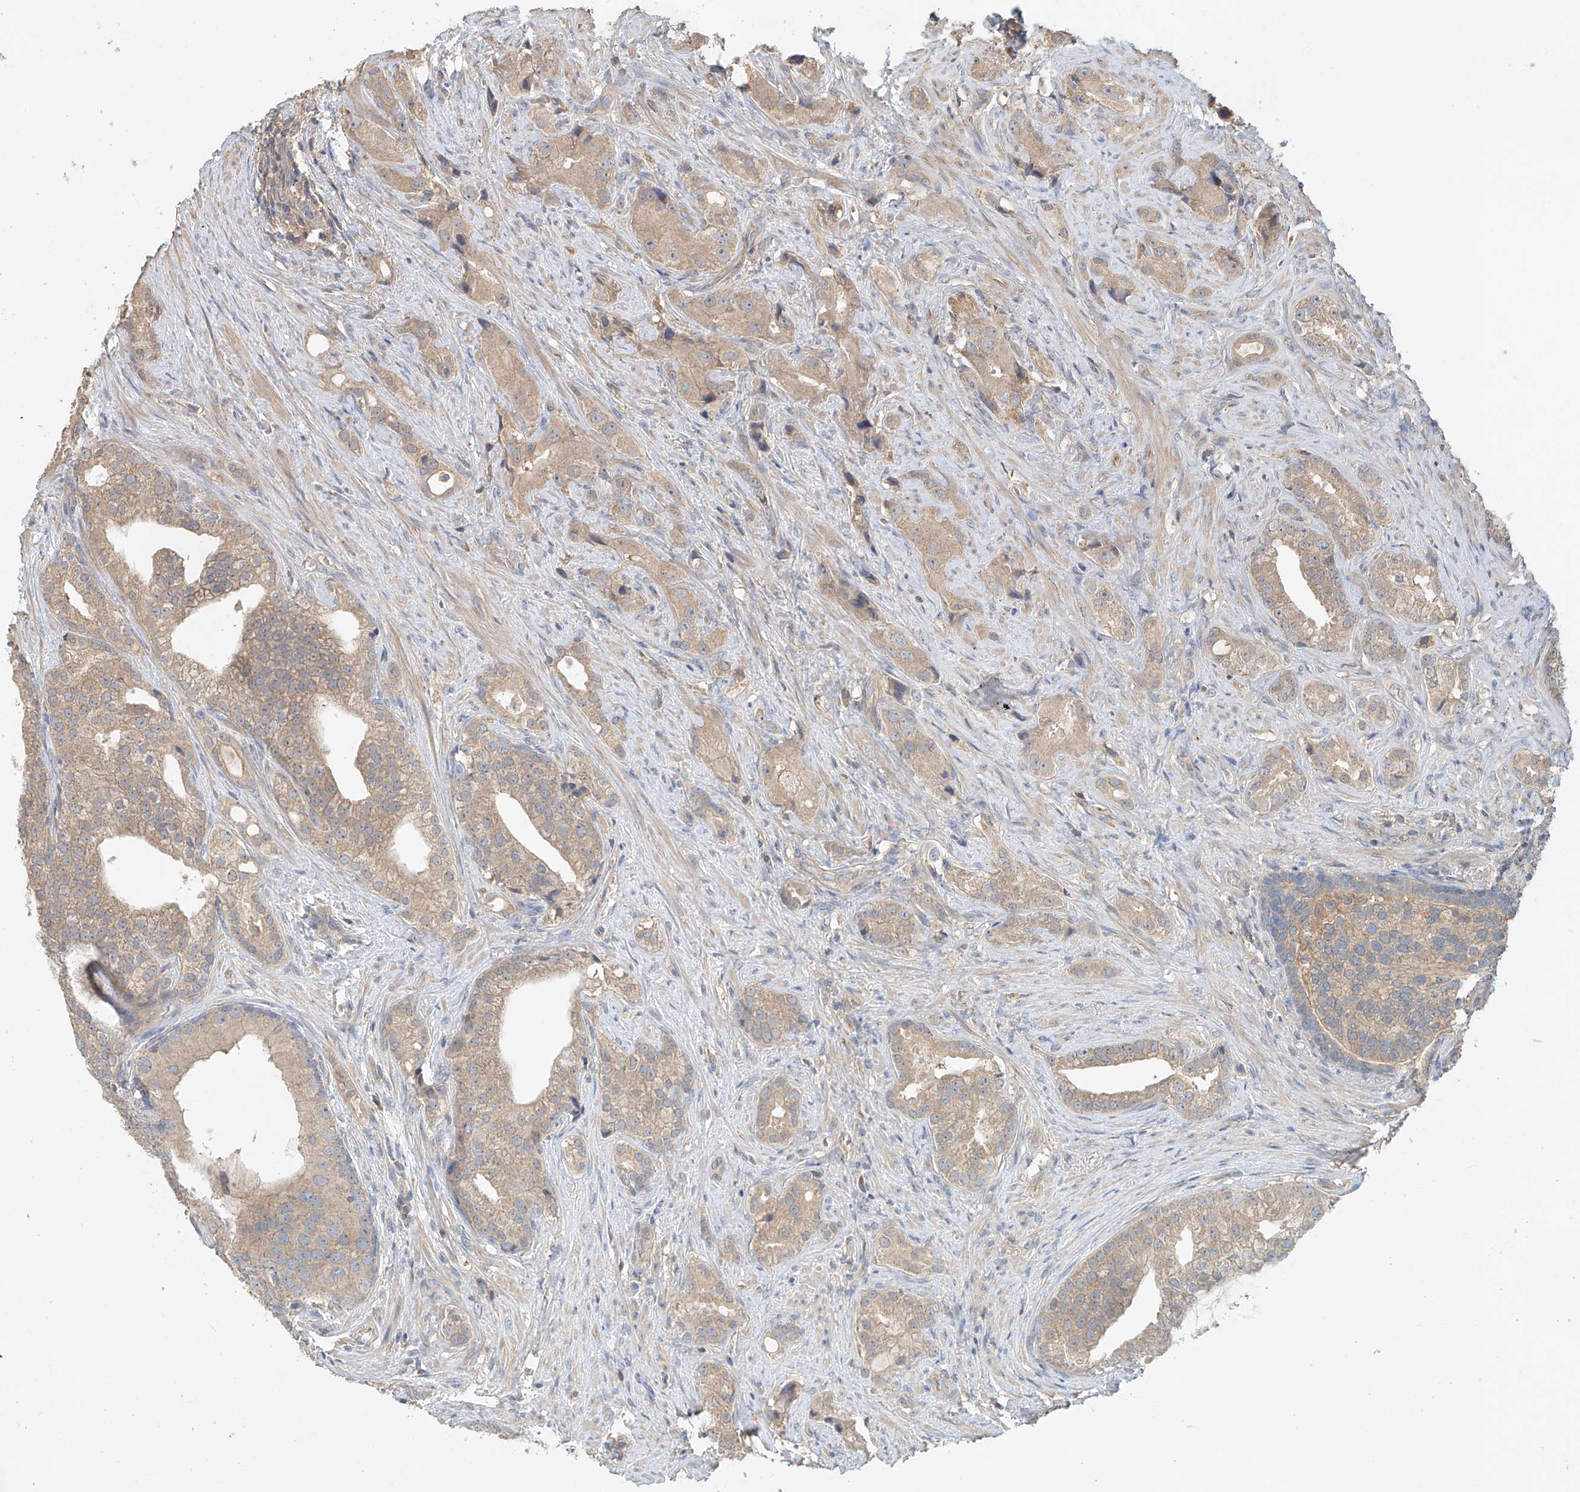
{"staining": {"intensity": "weak", "quantity": ">75%", "location": "cytoplasmic/membranous"}, "tissue": "prostate cancer", "cell_type": "Tumor cells", "image_type": "cancer", "snomed": [{"axis": "morphology", "description": "Adenocarcinoma, Low grade"}, {"axis": "topography", "description": "Prostate"}], "caption": "Prostate cancer (low-grade adenocarcinoma) tissue exhibits weak cytoplasmic/membranous staining in approximately >75% of tumor cells, visualized by immunohistochemistry.", "gene": "GNB1L", "patient": {"sex": "male", "age": 71}}